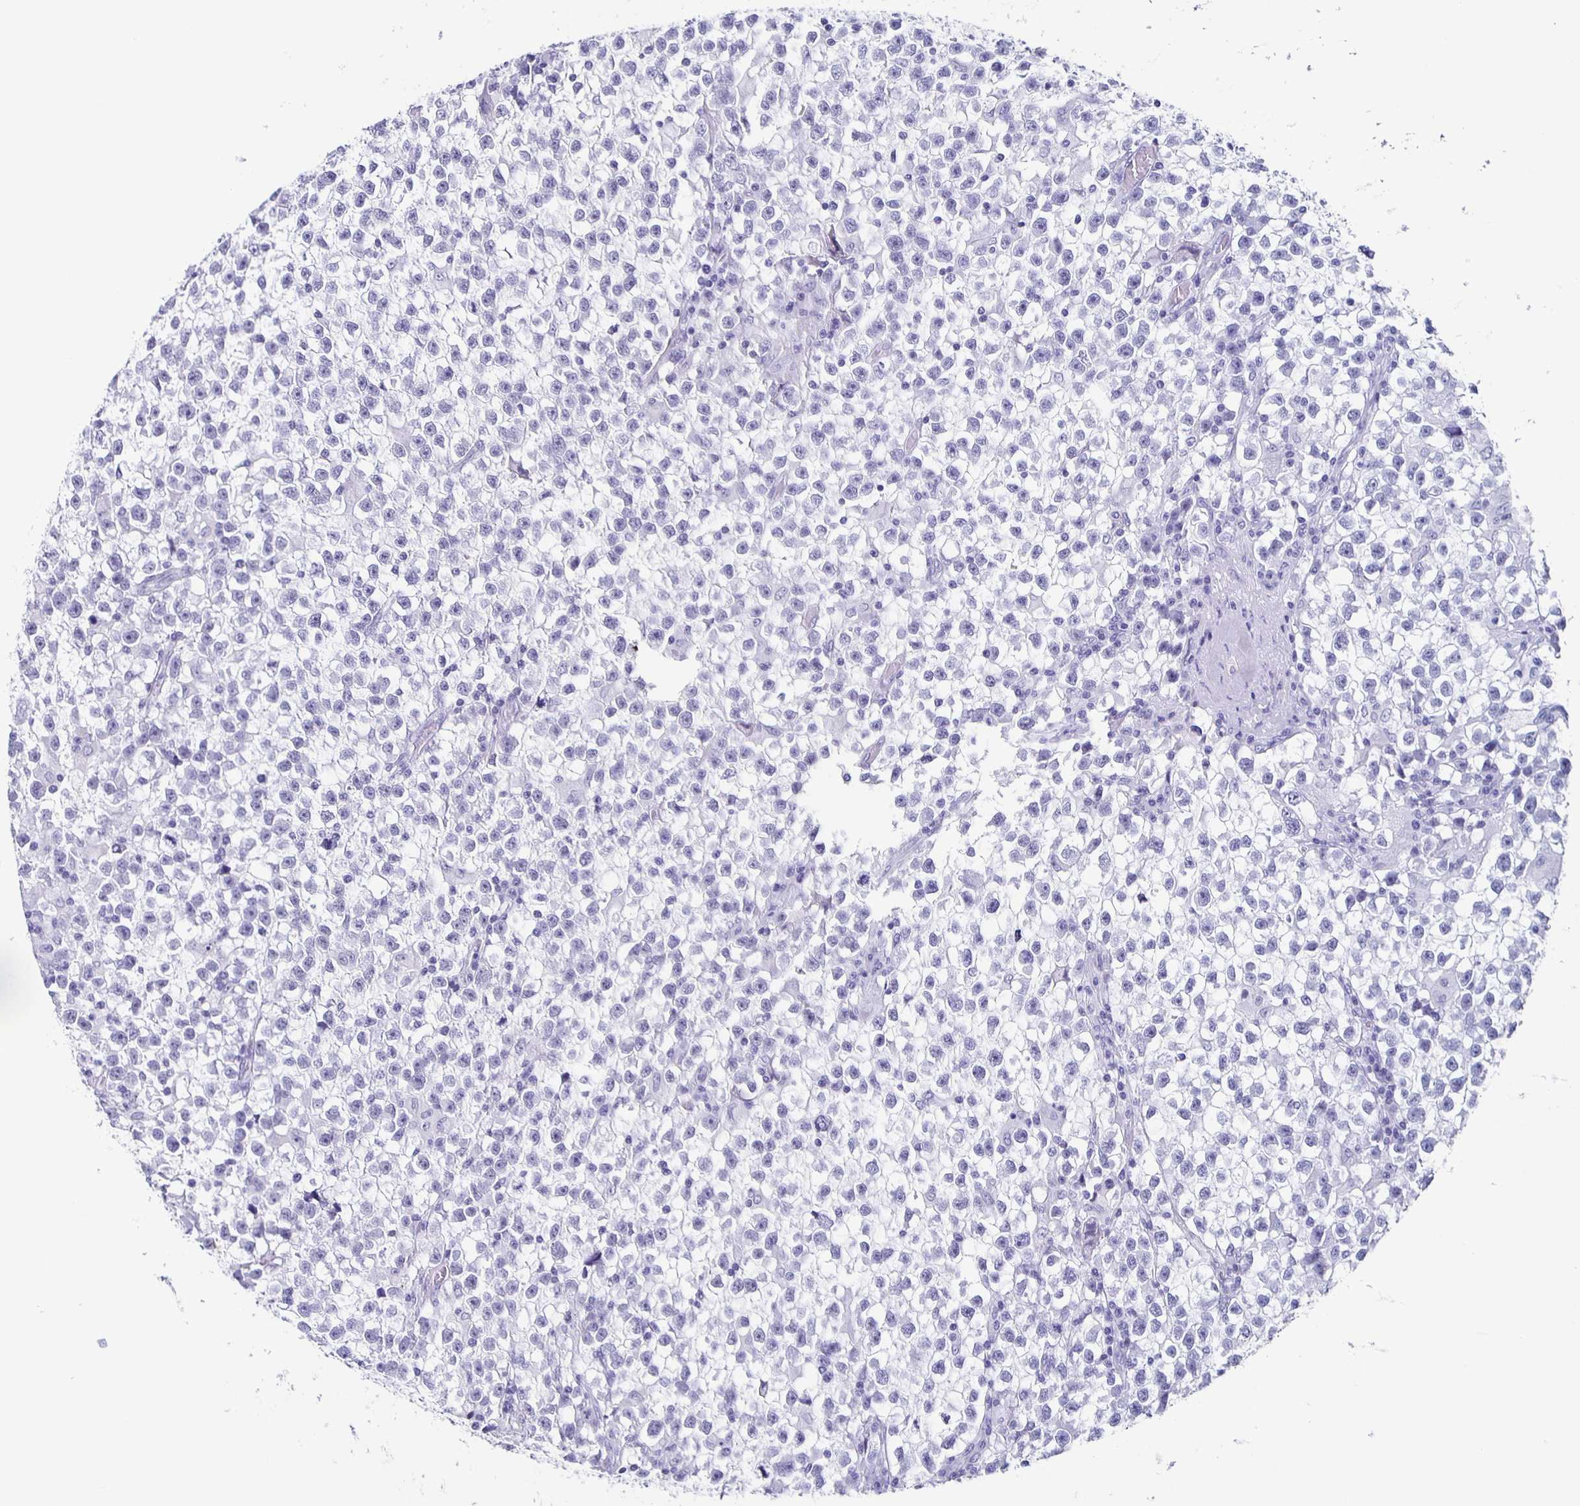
{"staining": {"intensity": "negative", "quantity": "none", "location": "none"}, "tissue": "testis cancer", "cell_type": "Tumor cells", "image_type": "cancer", "snomed": [{"axis": "morphology", "description": "Seminoma, NOS"}, {"axis": "topography", "description": "Testis"}], "caption": "Testis cancer (seminoma) stained for a protein using immunohistochemistry (IHC) displays no positivity tumor cells.", "gene": "TPPP", "patient": {"sex": "male", "age": 31}}